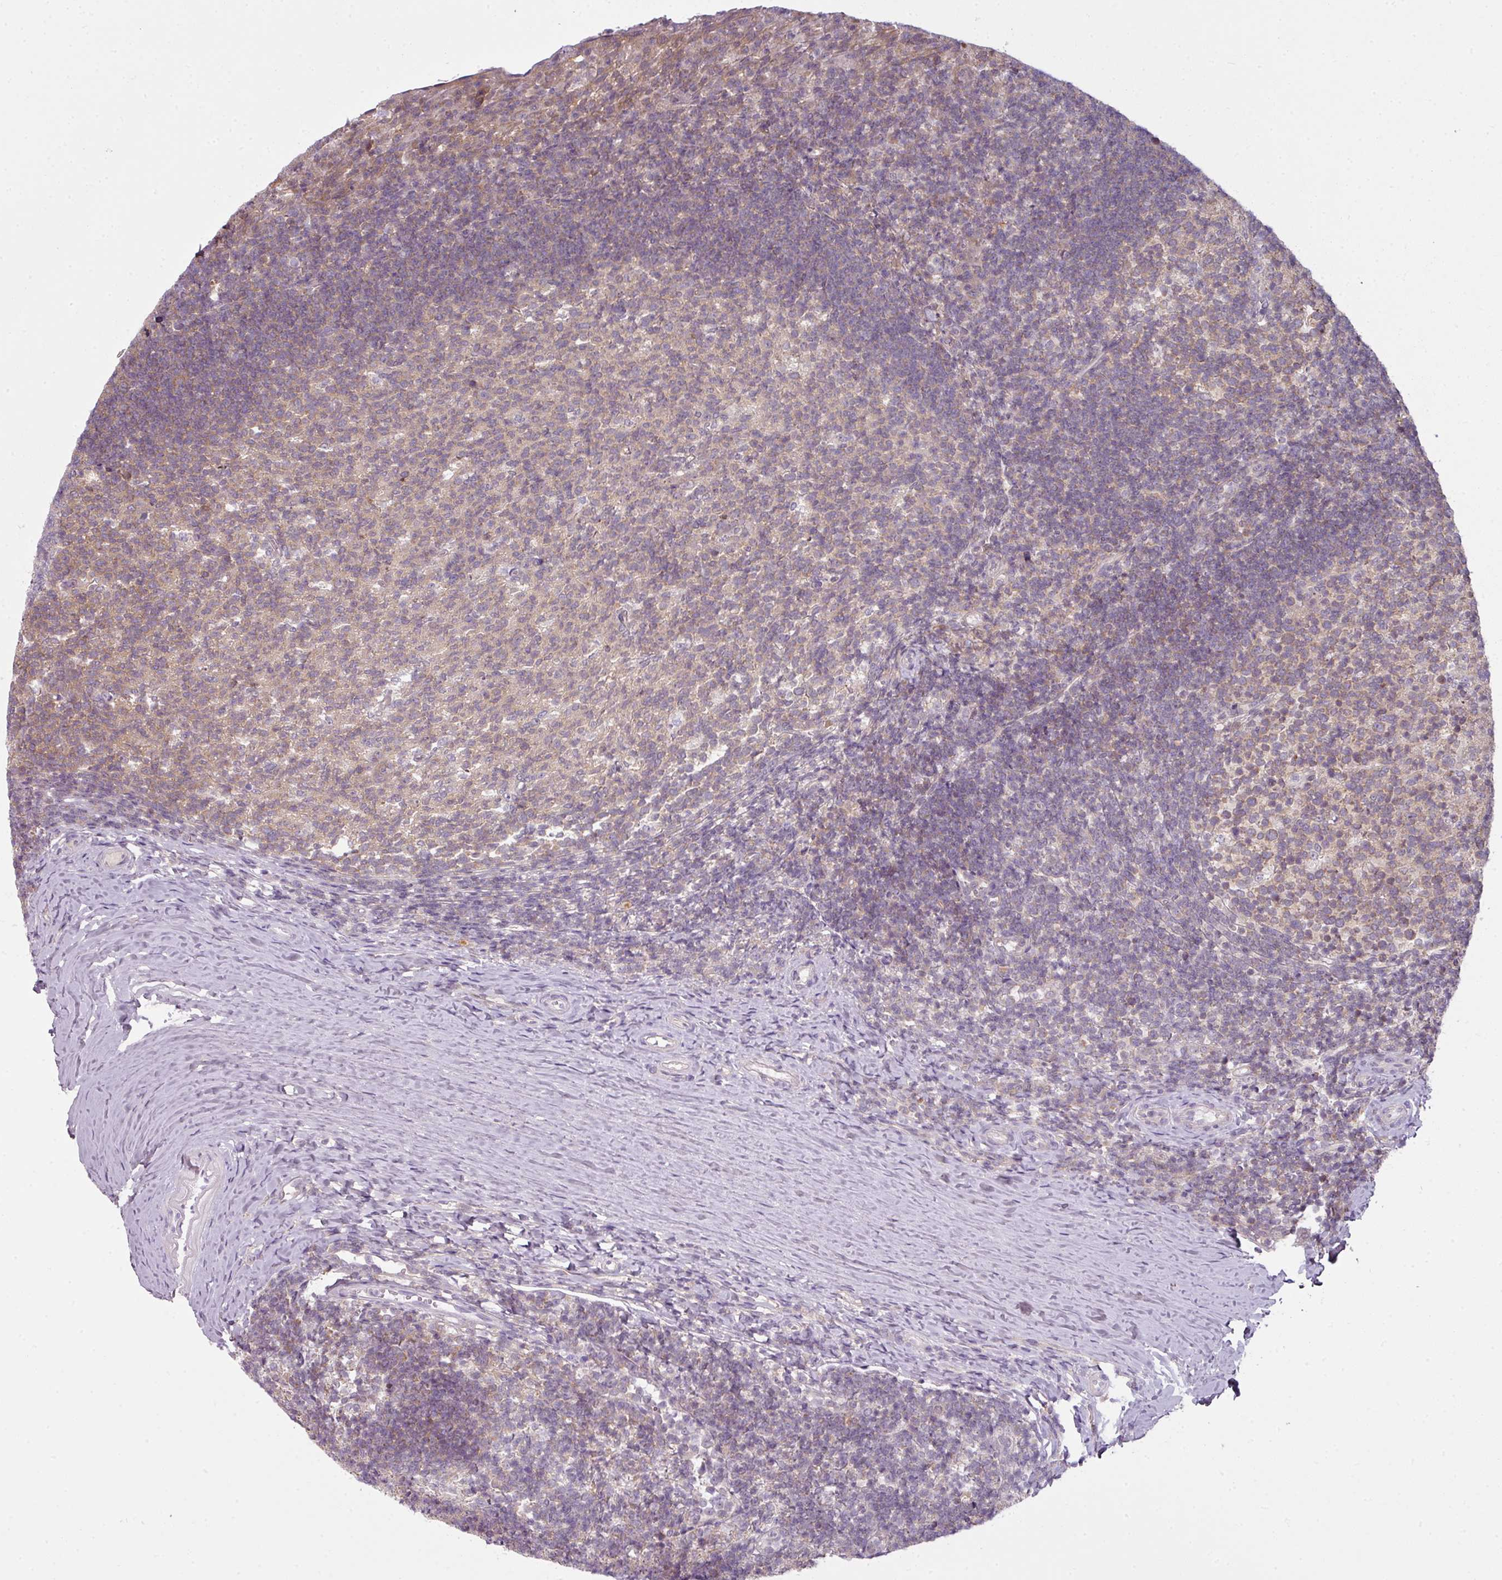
{"staining": {"intensity": "weak", "quantity": ">75%", "location": "cytoplasmic/membranous,nuclear"}, "tissue": "tonsil", "cell_type": "Germinal center cells", "image_type": "normal", "snomed": [{"axis": "morphology", "description": "Normal tissue, NOS"}, {"axis": "topography", "description": "Tonsil"}], "caption": "Tonsil stained with immunohistochemistry (IHC) shows weak cytoplasmic/membranous,nuclear positivity in approximately >75% of germinal center cells.", "gene": "DERPC", "patient": {"sex": "female", "age": 10}}